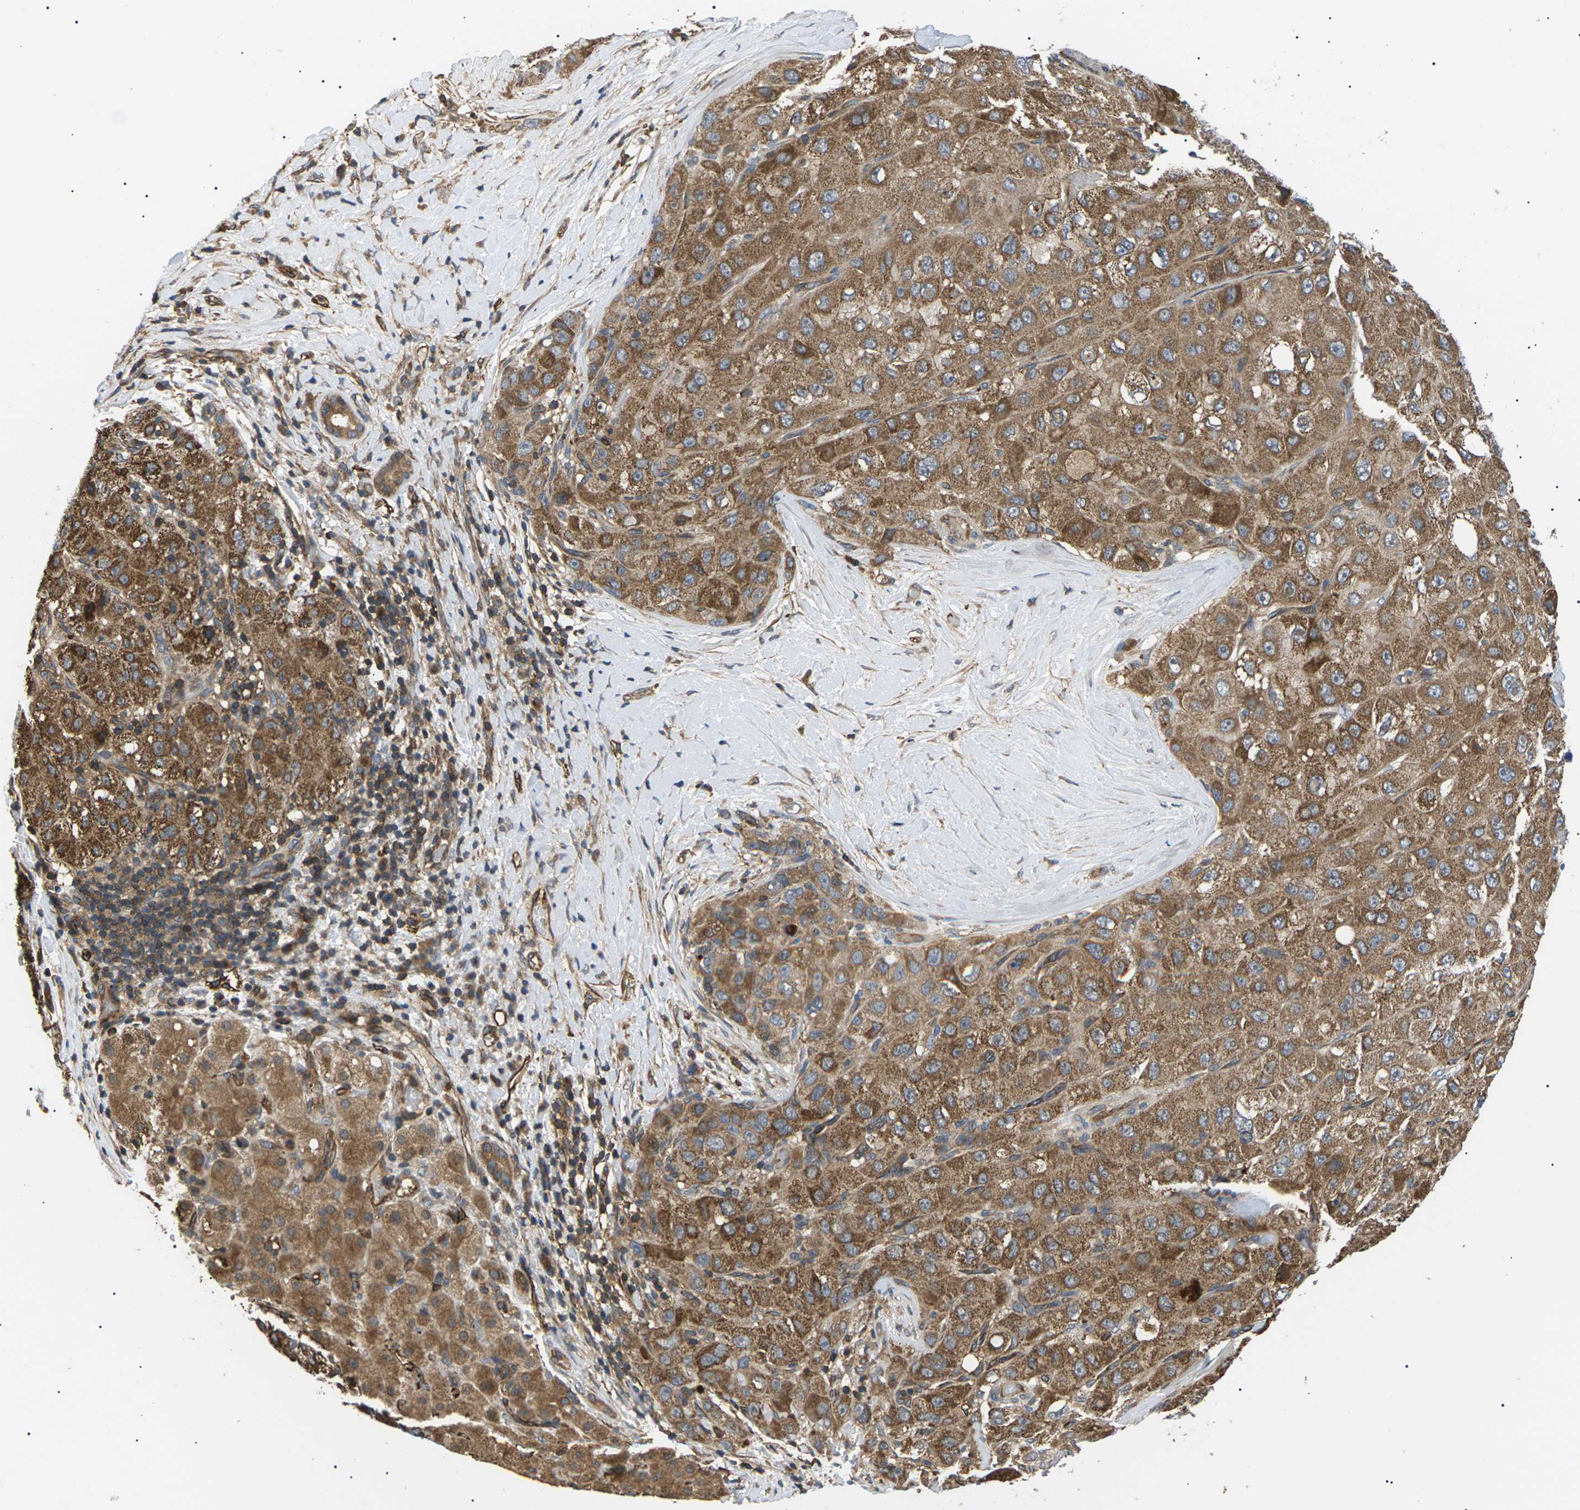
{"staining": {"intensity": "moderate", "quantity": ">75%", "location": "cytoplasmic/membranous"}, "tissue": "liver cancer", "cell_type": "Tumor cells", "image_type": "cancer", "snomed": [{"axis": "morphology", "description": "Carcinoma, Hepatocellular, NOS"}, {"axis": "topography", "description": "Liver"}], "caption": "Human liver hepatocellular carcinoma stained for a protein (brown) reveals moderate cytoplasmic/membranous positive positivity in about >75% of tumor cells.", "gene": "TMTC4", "patient": {"sex": "male", "age": 80}}